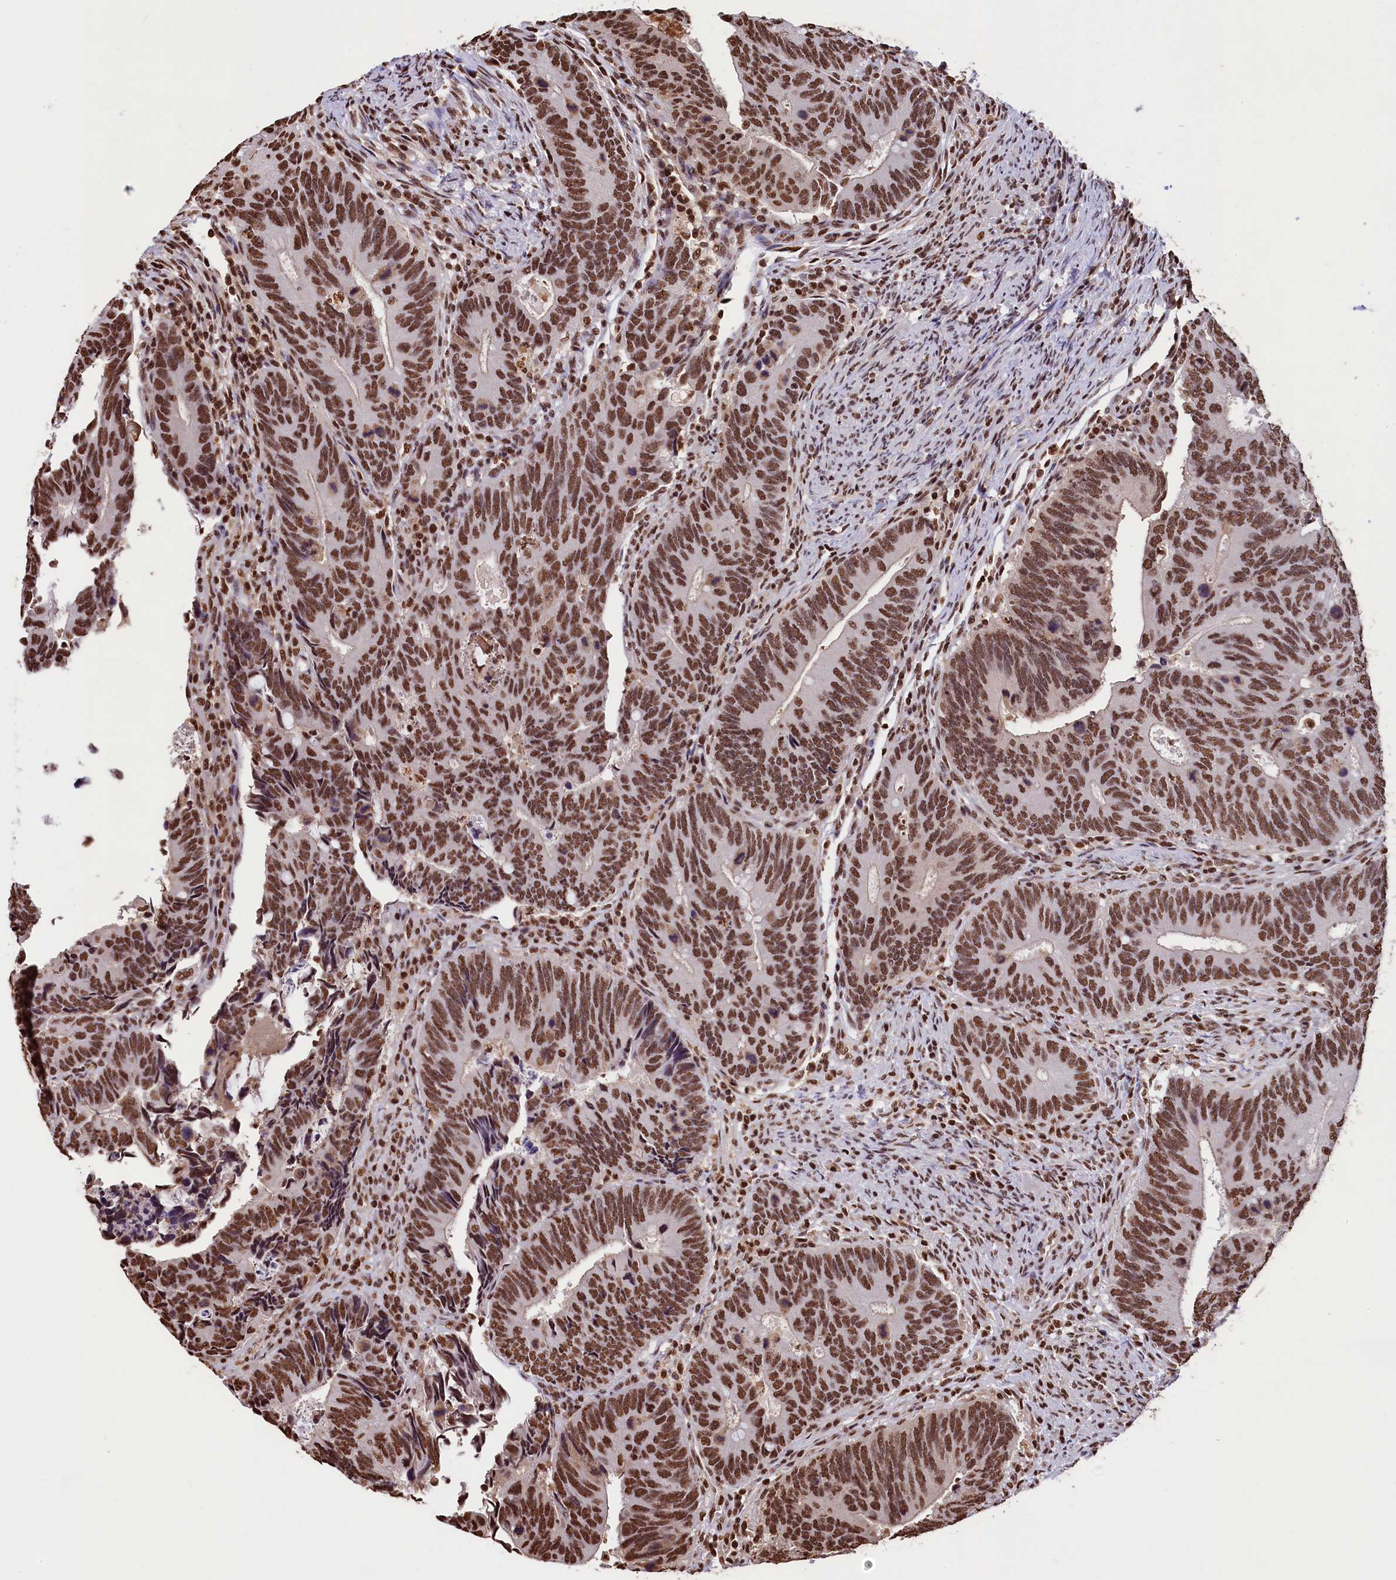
{"staining": {"intensity": "strong", "quantity": ">75%", "location": "nuclear"}, "tissue": "colorectal cancer", "cell_type": "Tumor cells", "image_type": "cancer", "snomed": [{"axis": "morphology", "description": "Adenocarcinoma, NOS"}, {"axis": "topography", "description": "Colon"}], "caption": "Immunohistochemistry micrograph of neoplastic tissue: colorectal adenocarcinoma stained using immunohistochemistry exhibits high levels of strong protein expression localized specifically in the nuclear of tumor cells, appearing as a nuclear brown color.", "gene": "SNRPD2", "patient": {"sex": "male", "age": 87}}